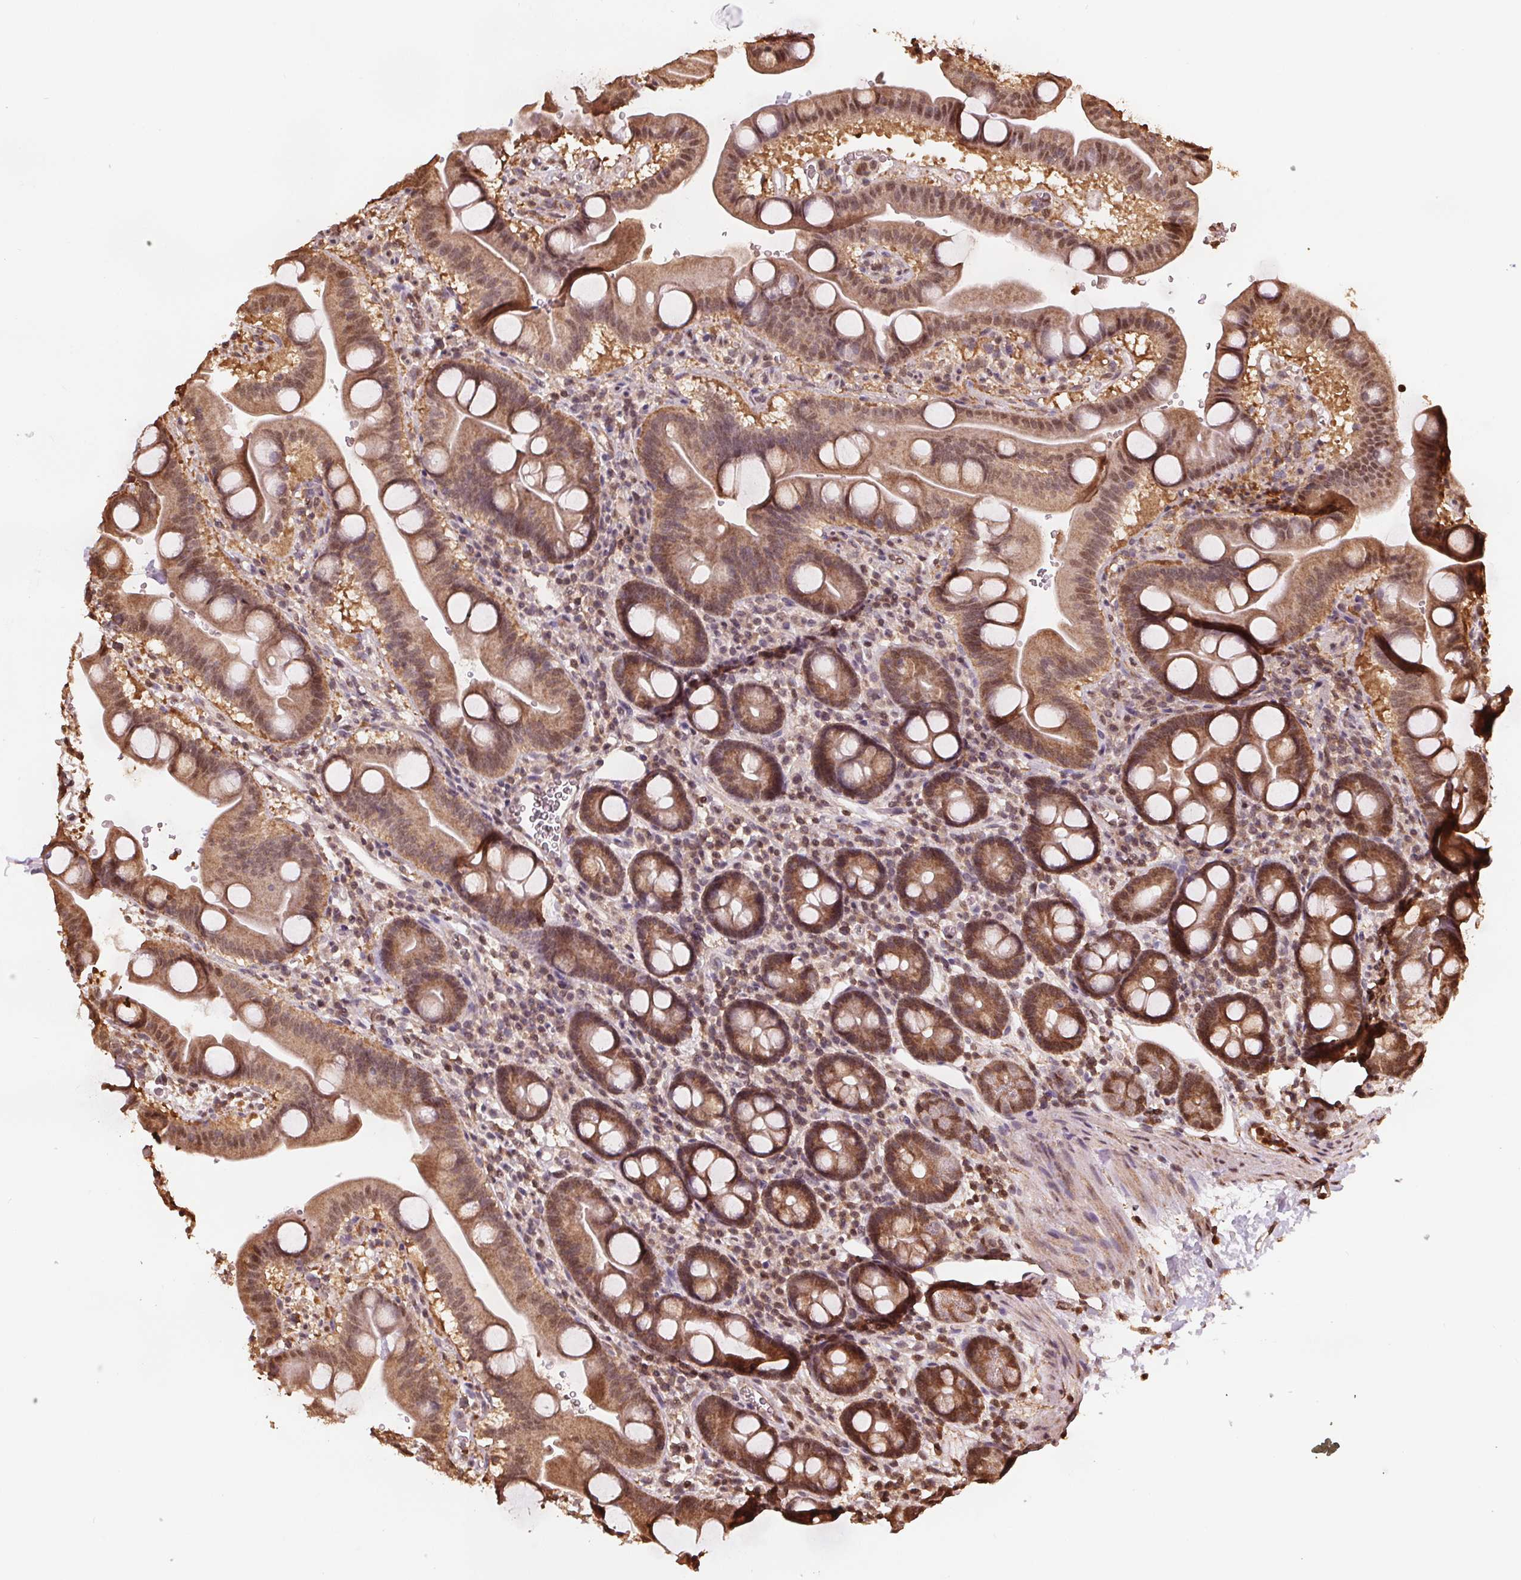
{"staining": {"intensity": "moderate", "quantity": ">75%", "location": "cytoplasmic/membranous,nuclear"}, "tissue": "duodenum", "cell_type": "Glandular cells", "image_type": "normal", "snomed": [{"axis": "morphology", "description": "Normal tissue, NOS"}, {"axis": "topography", "description": "Duodenum"}], "caption": "Immunohistochemistry photomicrograph of benign human duodenum stained for a protein (brown), which demonstrates medium levels of moderate cytoplasmic/membranous,nuclear positivity in about >75% of glandular cells.", "gene": "ENO1", "patient": {"sex": "male", "age": 59}}